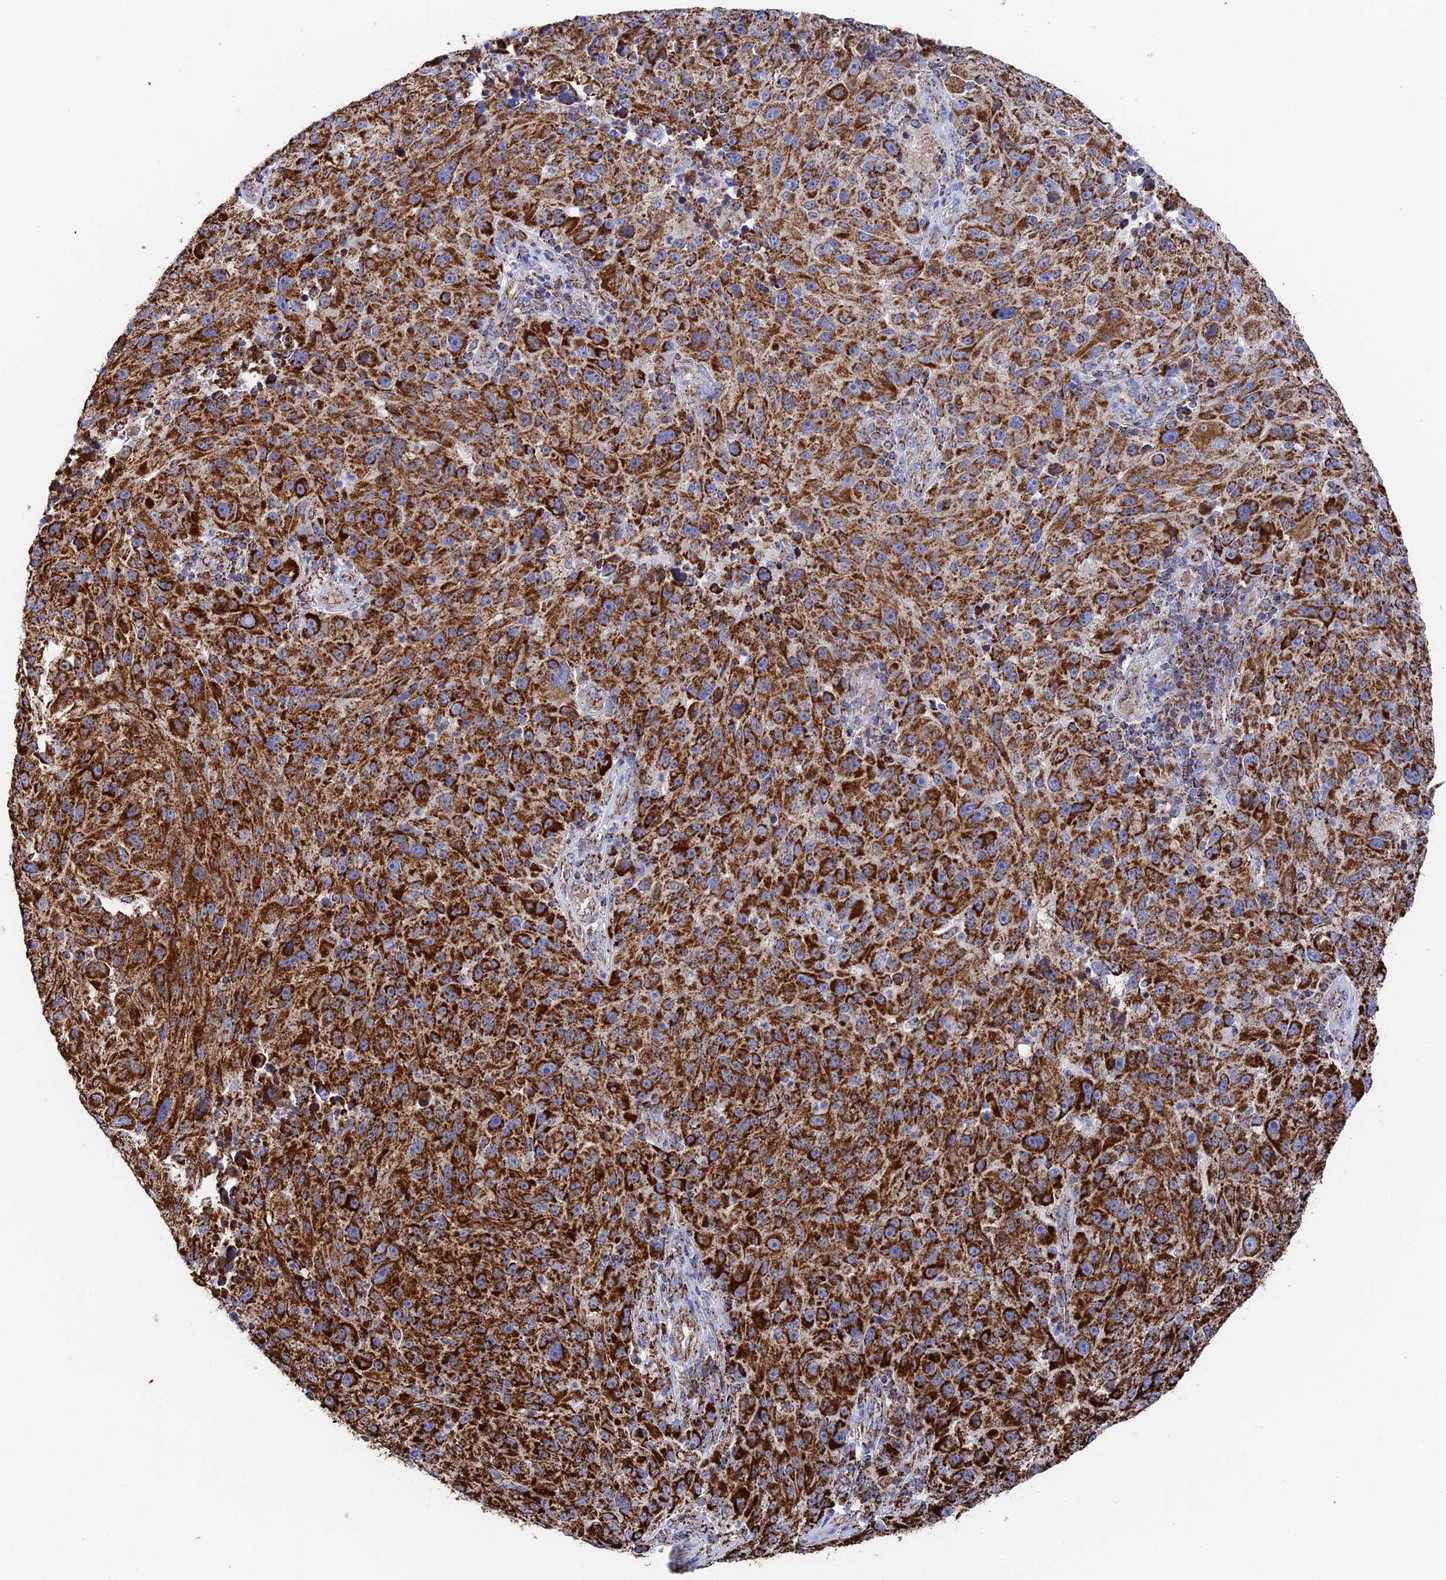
{"staining": {"intensity": "strong", "quantity": ">75%", "location": "cytoplasmic/membranous"}, "tissue": "melanoma", "cell_type": "Tumor cells", "image_type": "cancer", "snomed": [{"axis": "morphology", "description": "Malignant melanoma, NOS"}, {"axis": "topography", "description": "Skin"}], "caption": "Malignant melanoma tissue exhibits strong cytoplasmic/membranous staining in about >75% of tumor cells", "gene": "HAUS8", "patient": {"sex": "male", "age": 53}}